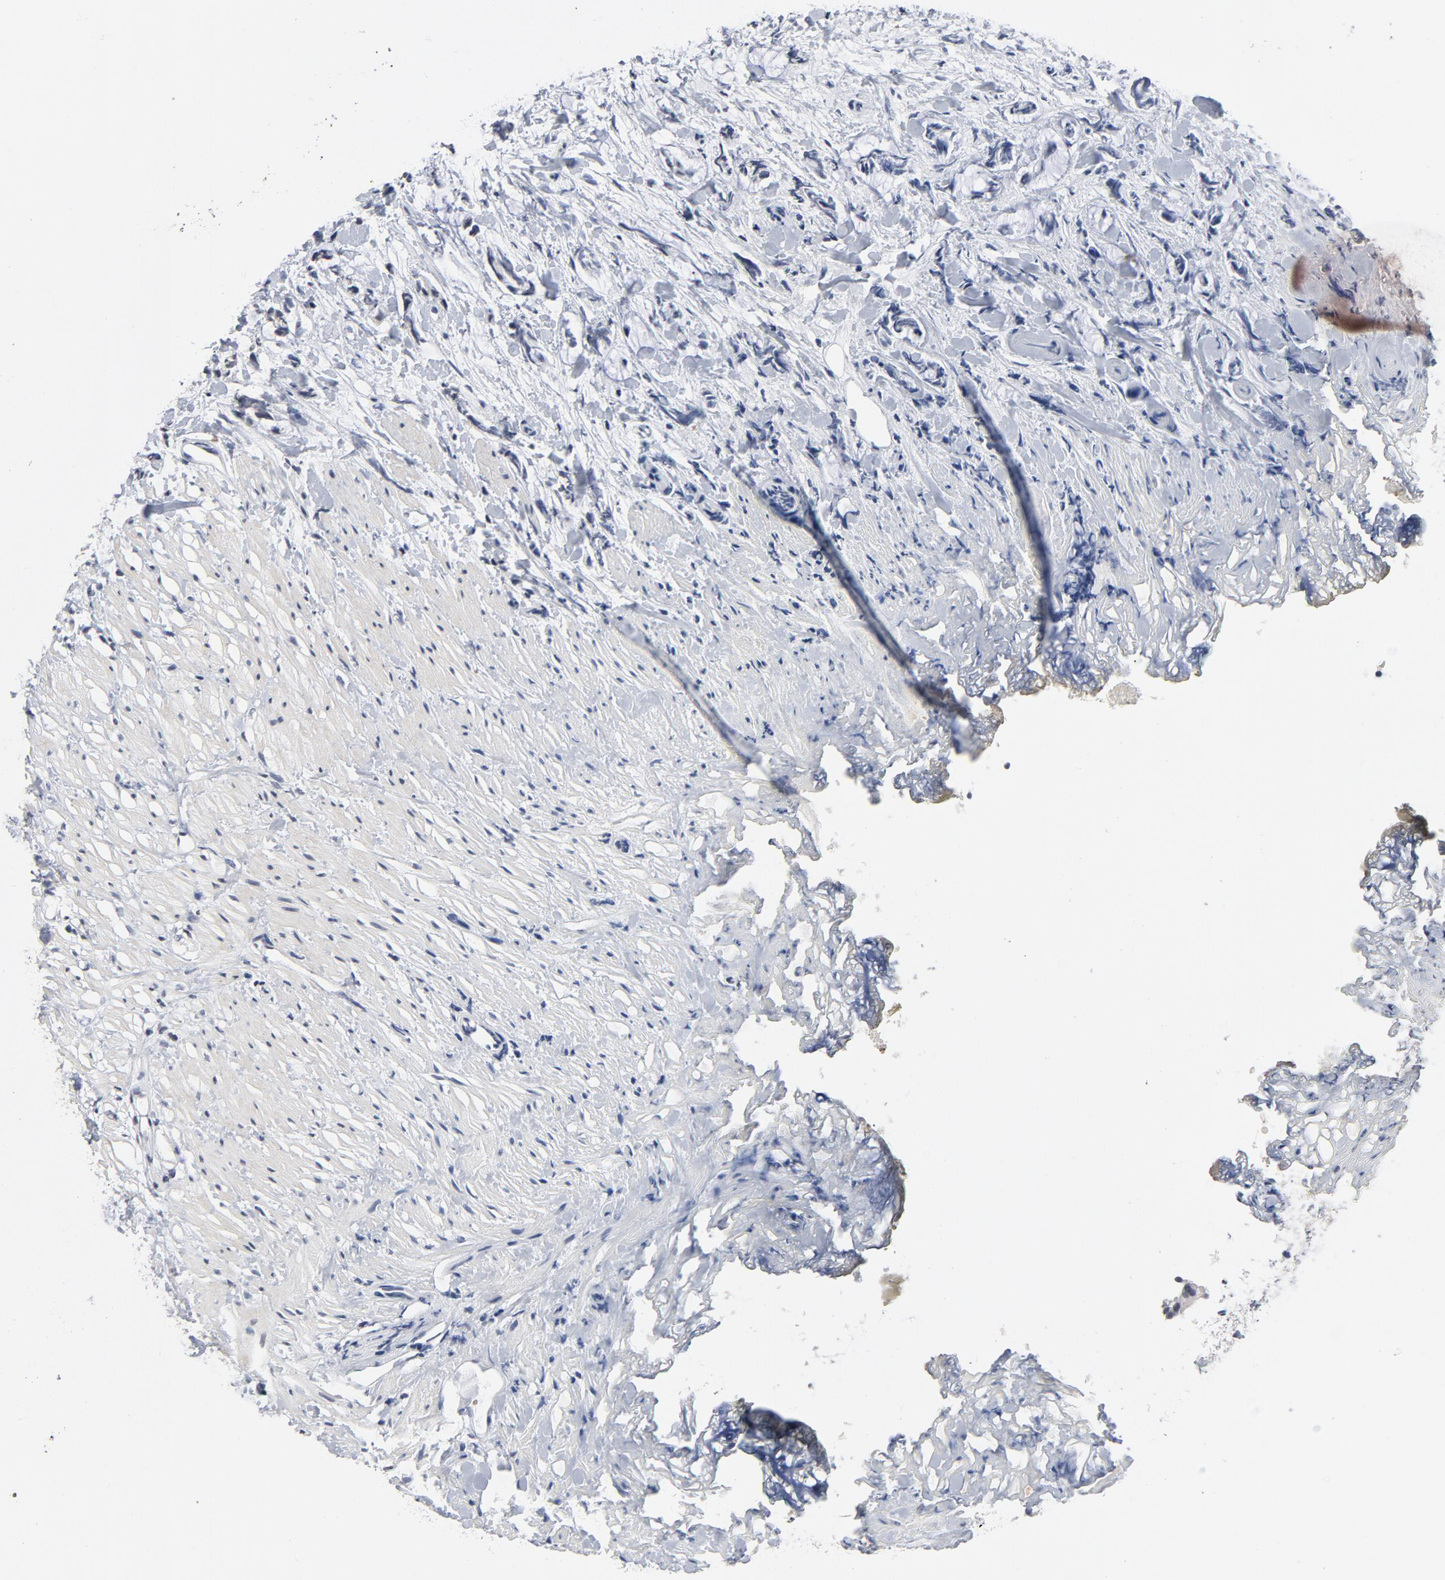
{"staining": {"intensity": "weak", "quantity": "<25%", "location": "cytoplasmic/membranous"}, "tissue": "colorectal cancer", "cell_type": "Tumor cells", "image_type": "cancer", "snomed": [{"axis": "morphology", "description": "Adenocarcinoma, NOS"}, {"axis": "topography", "description": "Colon"}], "caption": "There is no significant expression in tumor cells of colorectal cancer.", "gene": "TCL1A", "patient": {"sex": "male", "age": 14}}